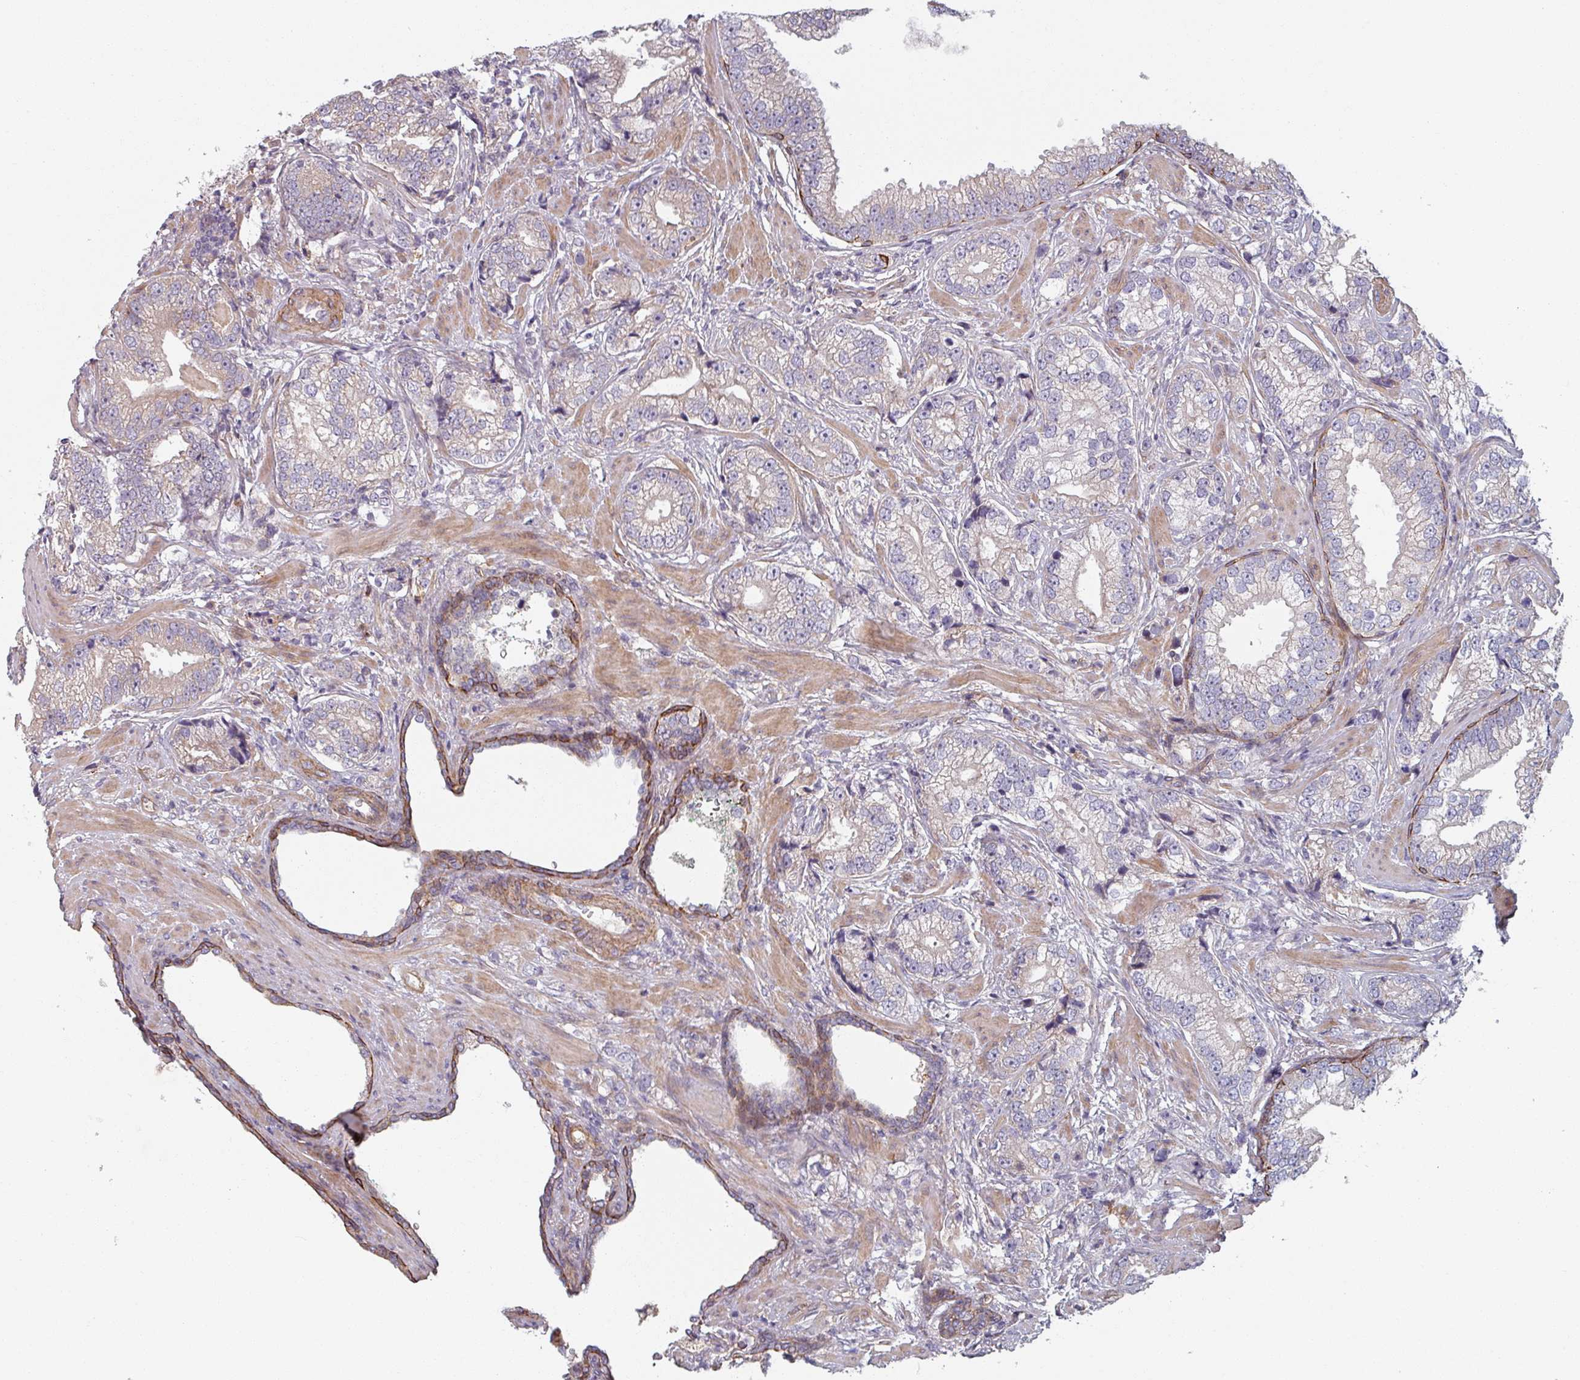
{"staining": {"intensity": "negative", "quantity": "none", "location": "none"}, "tissue": "prostate cancer", "cell_type": "Tumor cells", "image_type": "cancer", "snomed": [{"axis": "morphology", "description": "Adenocarcinoma, High grade"}, {"axis": "topography", "description": "Prostate"}], "caption": "A high-resolution photomicrograph shows IHC staining of prostate cancer (adenocarcinoma (high-grade)), which reveals no significant staining in tumor cells.", "gene": "C4BPB", "patient": {"sex": "male", "age": 75}}